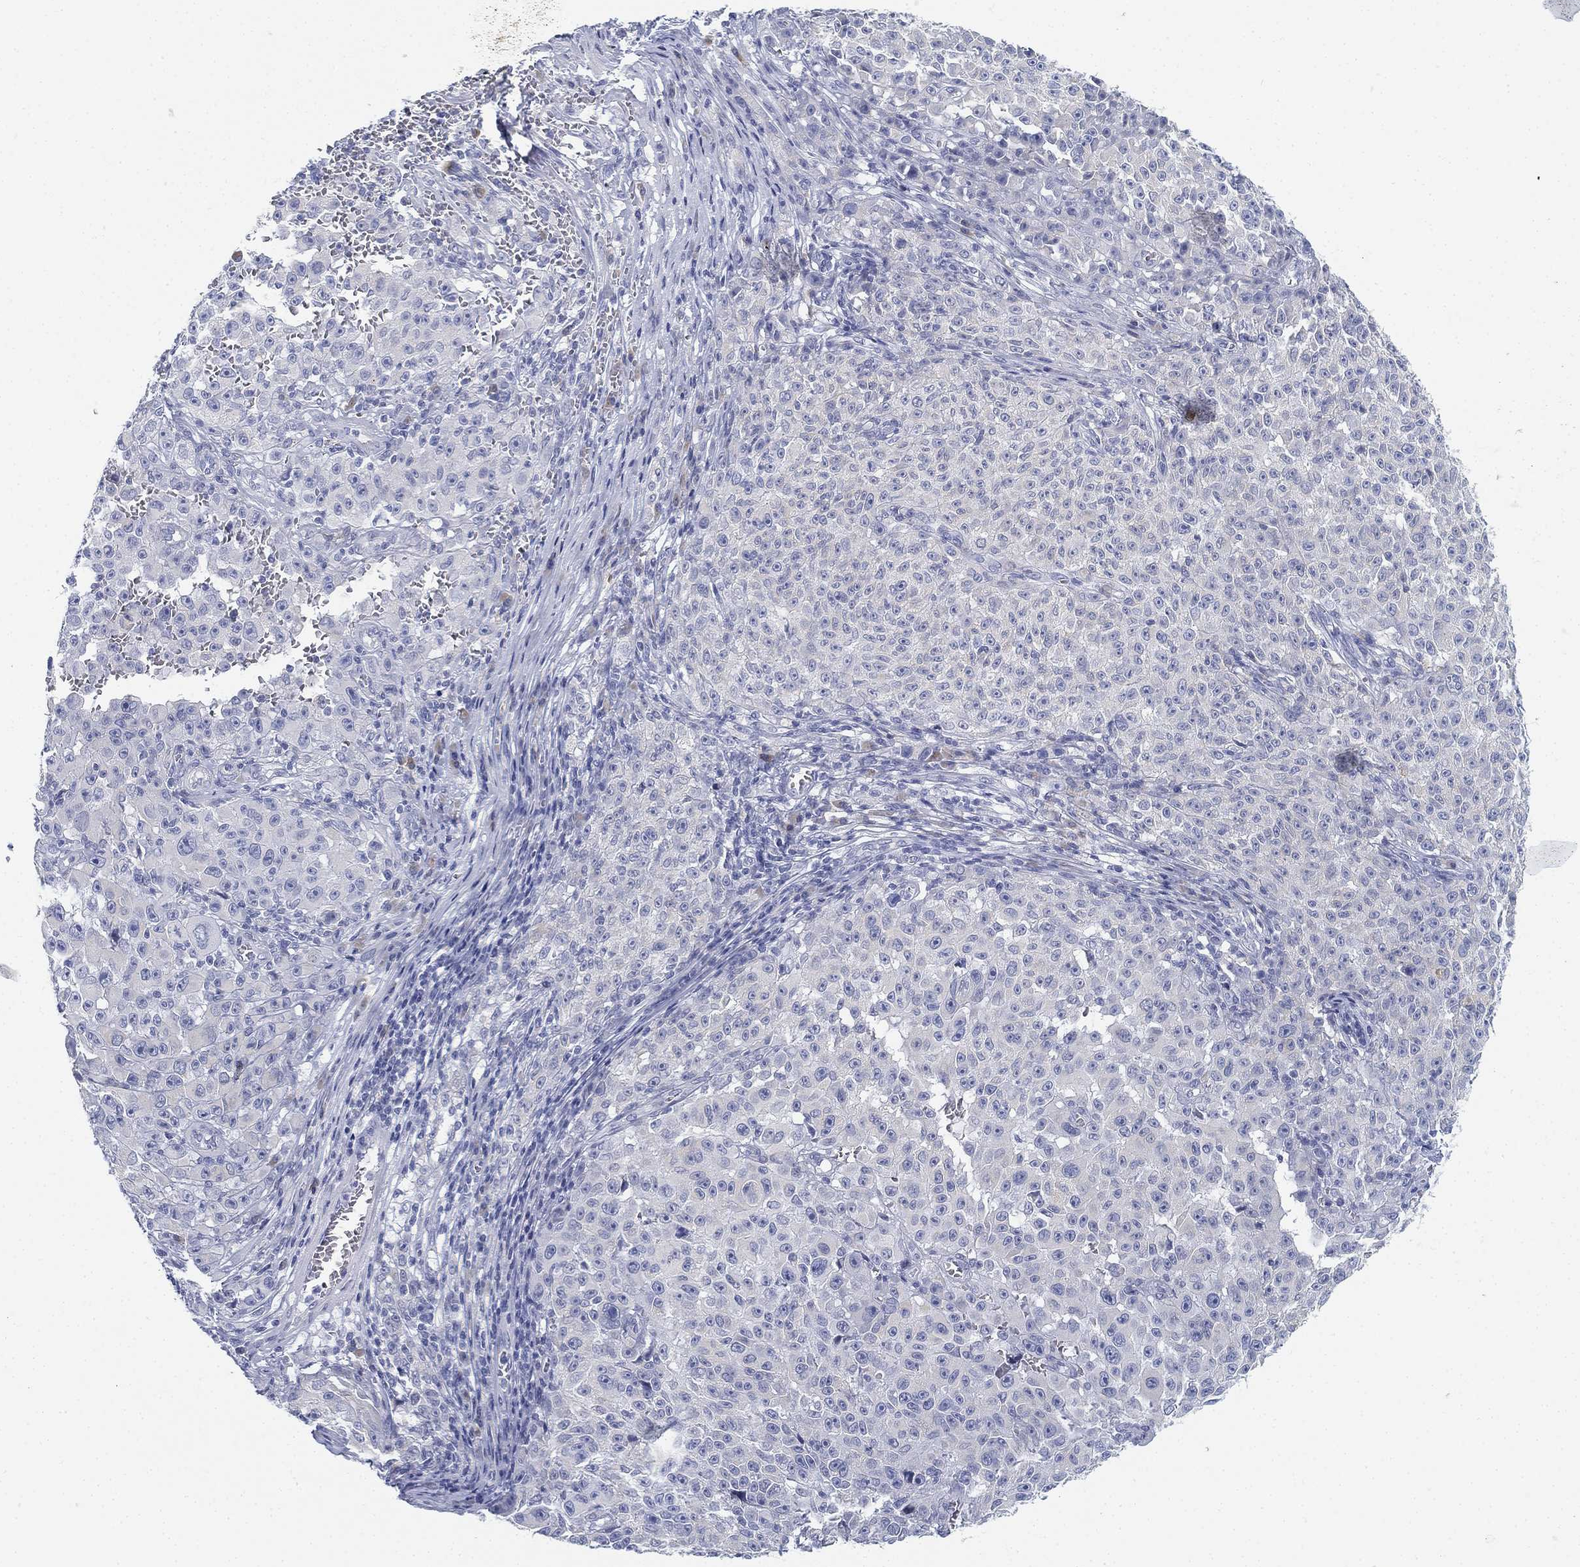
{"staining": {"intensity": "negative", "quantity": "none", "location": "none"}, "tissue": "melanoma", "cell_type": "Tumor cells", "image_type": "cancer", "snomed": [{"axis": "morphology", "description": "Malignant melanoma, NOS"}, {"axis": "topography", "description": "Skin"}], "caption": "Tumor cells show no significant protein staining in melanoma.", "gene": "GCNA", "patient": {"sex": "female", "age": 82}}